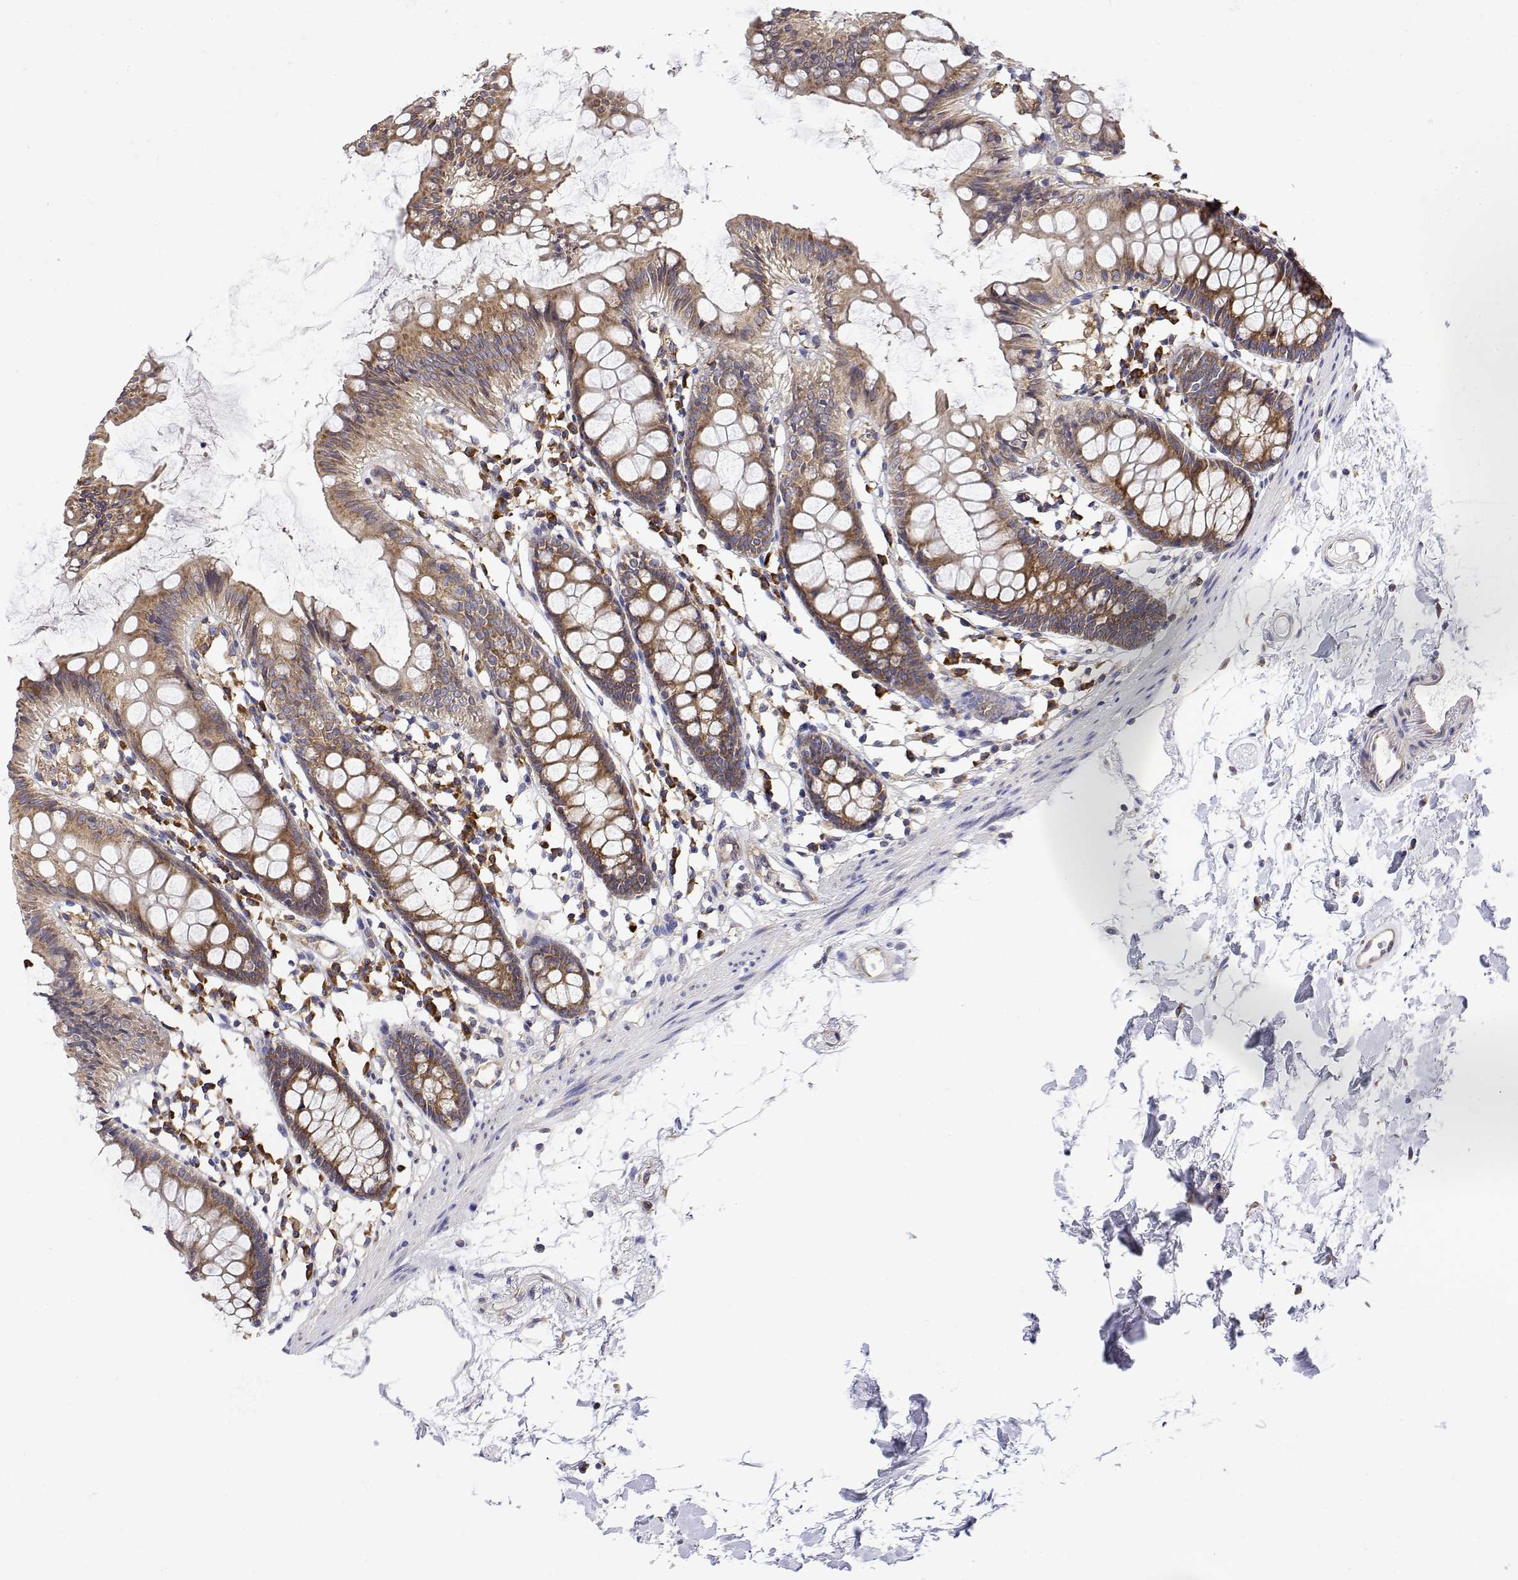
{"staining": {"intensity": "weak", "quantity": ">75%", "location": "cytoplasmic/membranous"}, "tissue": "colon", "cell_type": "Endothelial cells", "image_type": "normal", "snomed": [{"axis": "morphology", "description": "Normal tissue, NOS"}, {"axis": "topography", "description": "Colon"}], "caption": "IHC of normal colon shows low levels of weak cytoplasmic/membranous expression in about >75% of endothelial cells. (IHC, brightfield microscopy, high magnification).", "gene": "EEF1G", "patient": {"sex": "female", "age": 84}}